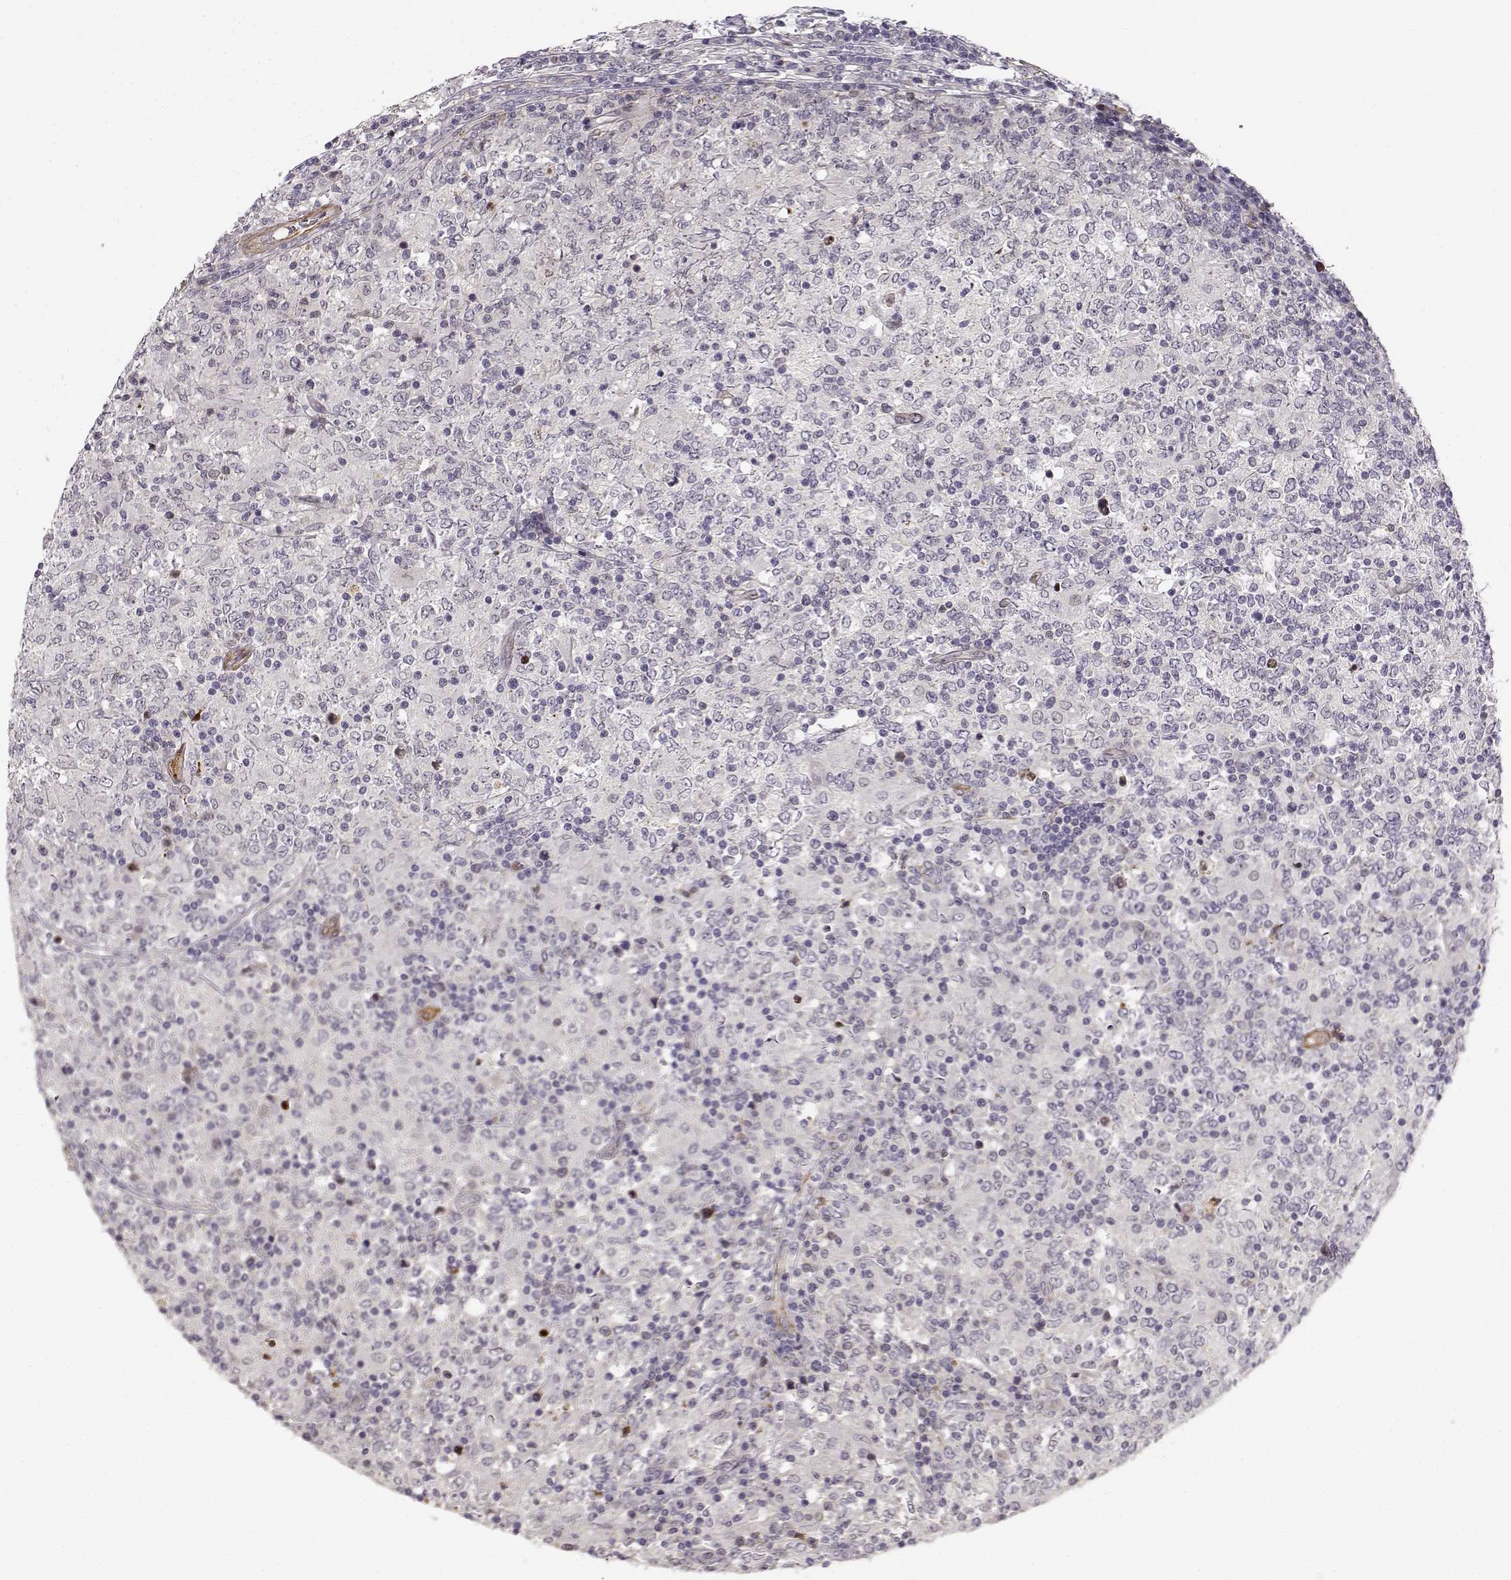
{"staining": {"intensity": "negative", "quantity": "none", "location": "none"}, "tissue": "lymphoma", "cell_type": "Tumor cells", "image_type": "cancer", "snomed": [{"axis": "morphology", "description": "Malignant lymphoma, non-Hodgkin's type, High grade"}, {"axis": "topography", "description": "Lymph node"}], "caption": "This is an immunohistochemistry (IHC) photomicrograph of human lymphoma. There is no staining in tumor cells.", "gene": "RGS9BP", "patient": {"sex": "female", "age": 84}}